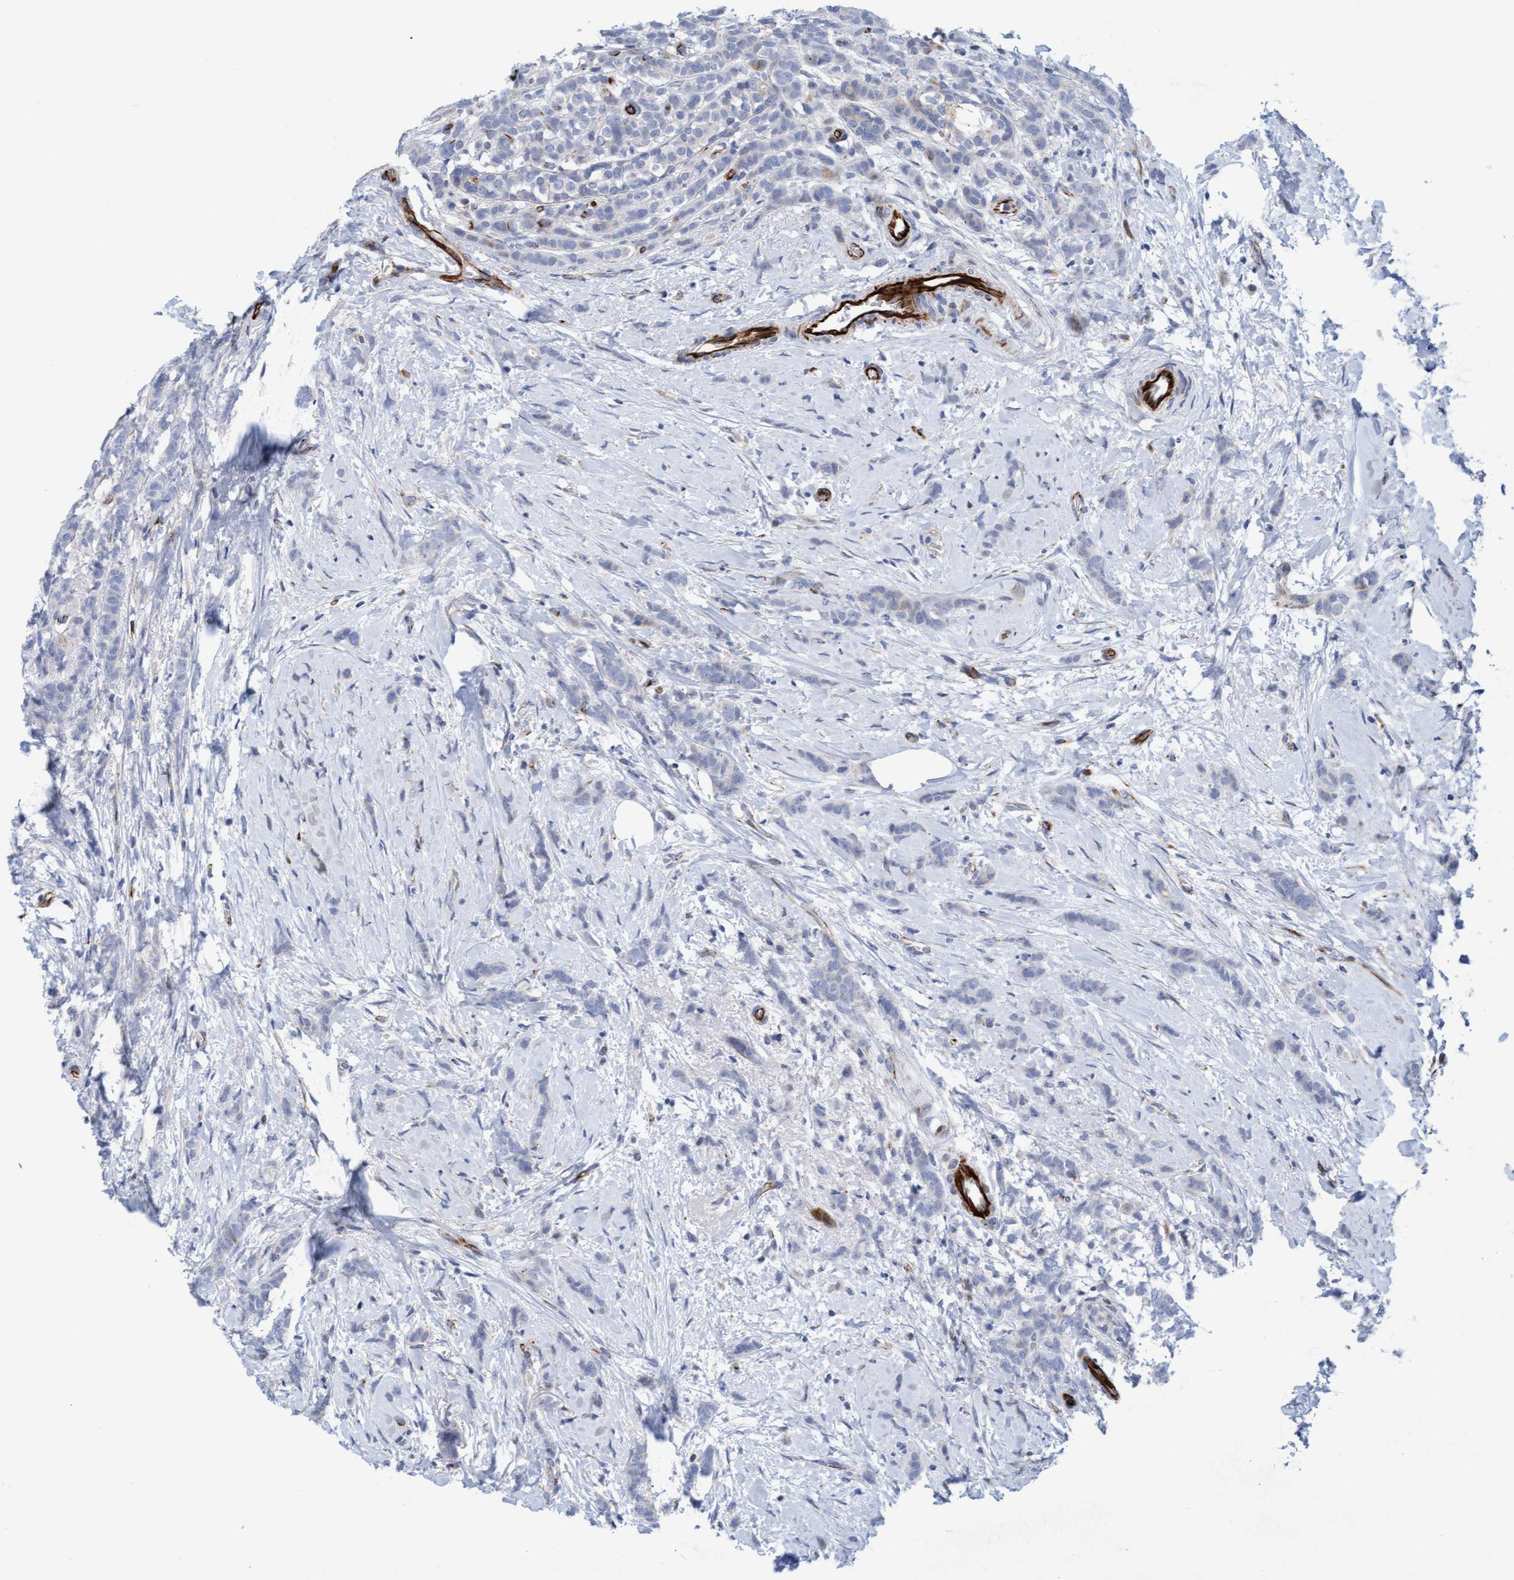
{"staining": {"intensity": "negative", "quantity": "none", "location": "none"}, "tissue": "breast cancer", "cell_type": "Tumor cells", "image_type": "cancer", "snomed": [{"axis": "morphology", "description": "Lobular carcinoma, in situ"}, {"axis": "morphology", "description": "Lobular carcinoma"}, {"axis": "topography", "description": "Breast"}], "caption": "Immunohistochemistry (IHC) of human breast cancer (lobular carcinoma) exhibits no staining in tumor cells.", "gene": "POLG2", "patient": {"sex": "female", "age": 41}}